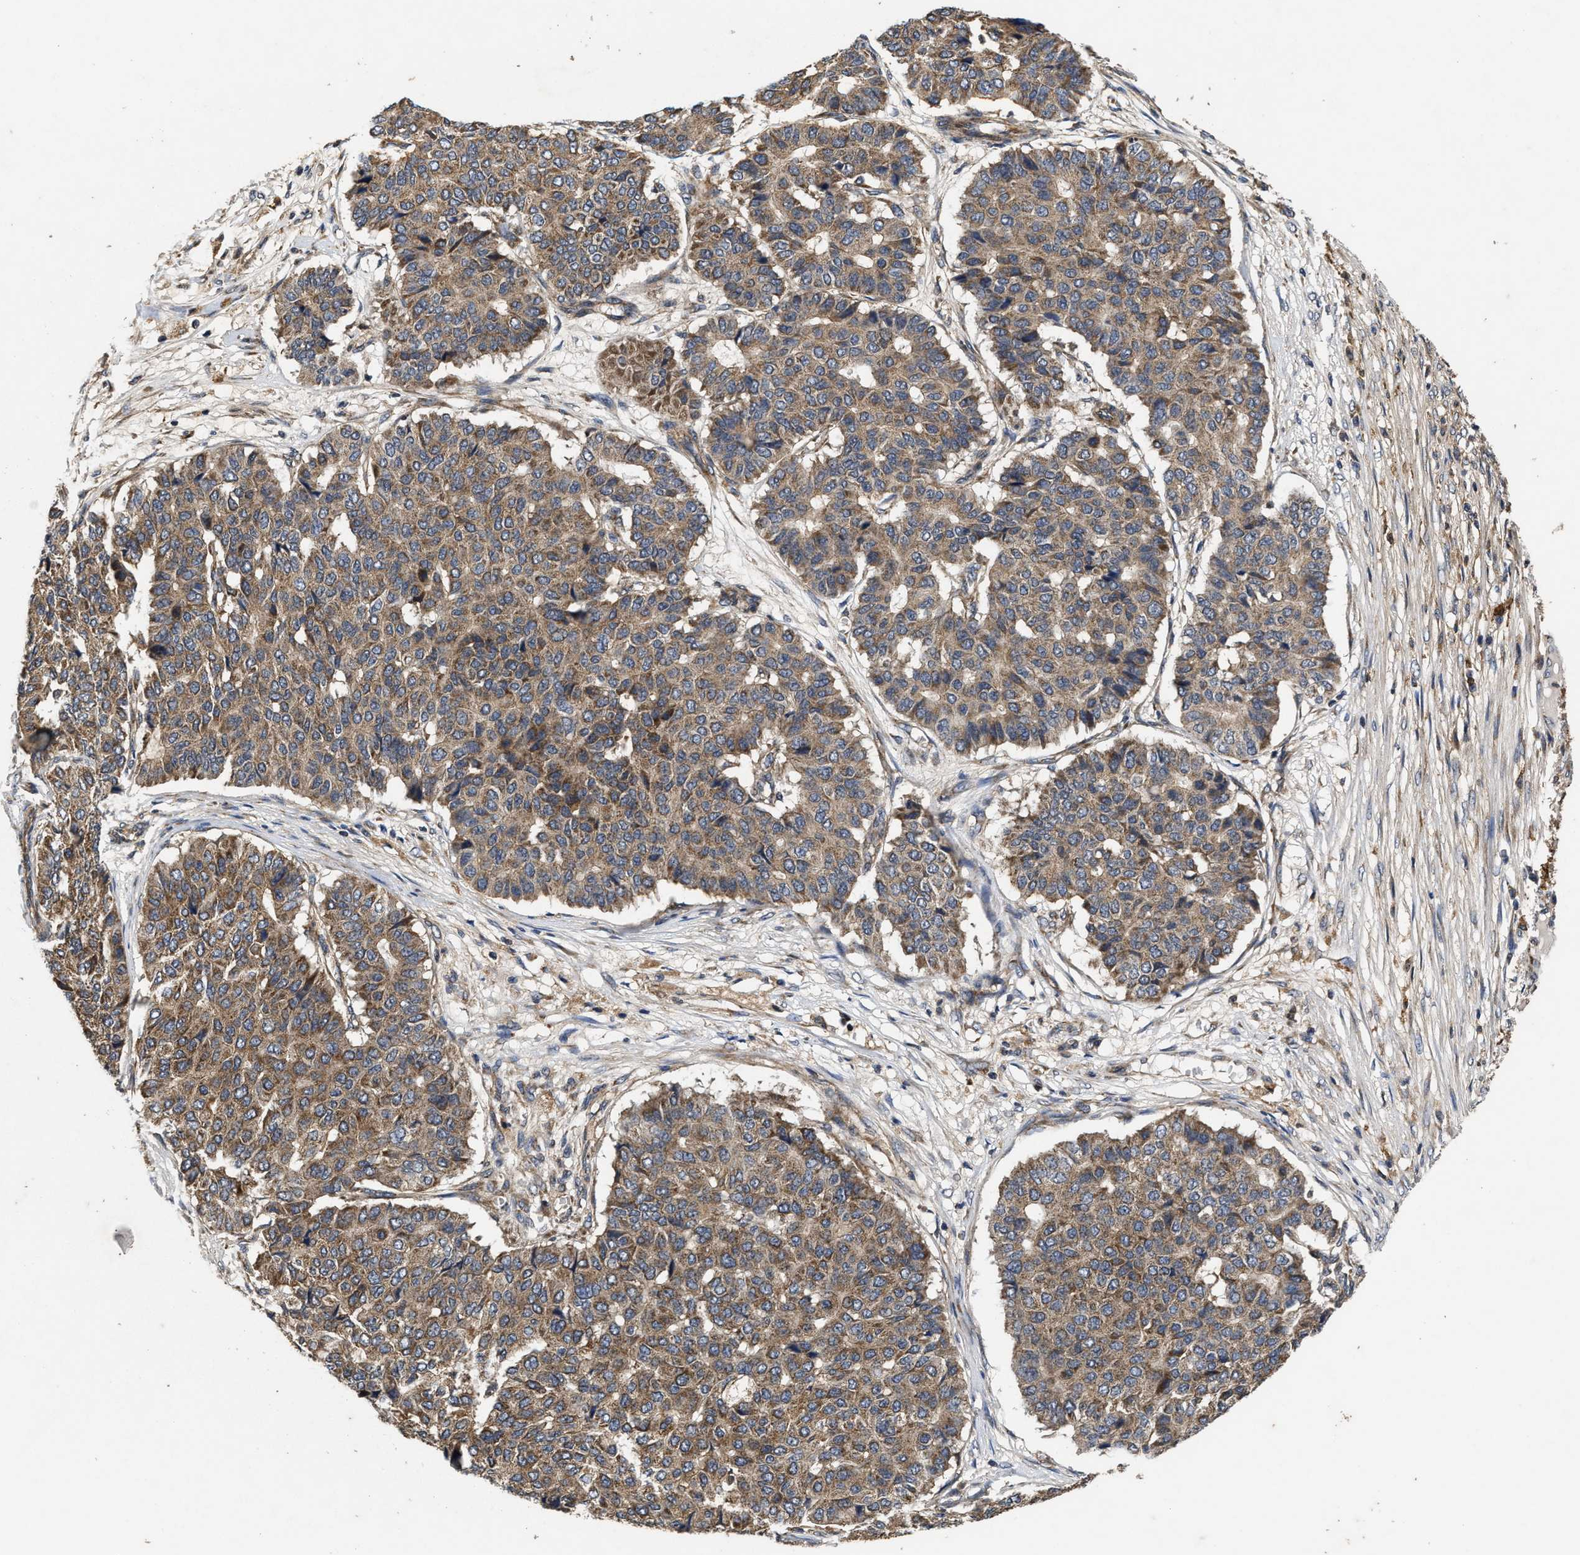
{"staining": {"intensity": "moderate", "quantity": ">75%", "location": "cytoplasmic/membranous"}, "tissue": "pancreatic cancer", "cell_type": "Tumor cells", "image_type": "cancer", "snomed": [{"axis": "morphology", "description": "Adenocarcinoma, NOS"}, {"axis": "topography", "description": "Pancreas"}], "caption": "High-power microscopy captured an immunohistochemistry histopathology image of pancreatic adenocarcinoma, revealing moderate cytoplasmic/membranous staining in about >75% of tumor cells.", "gene": "EFNA4", "patient": {"sex": "male", "age": 50}}